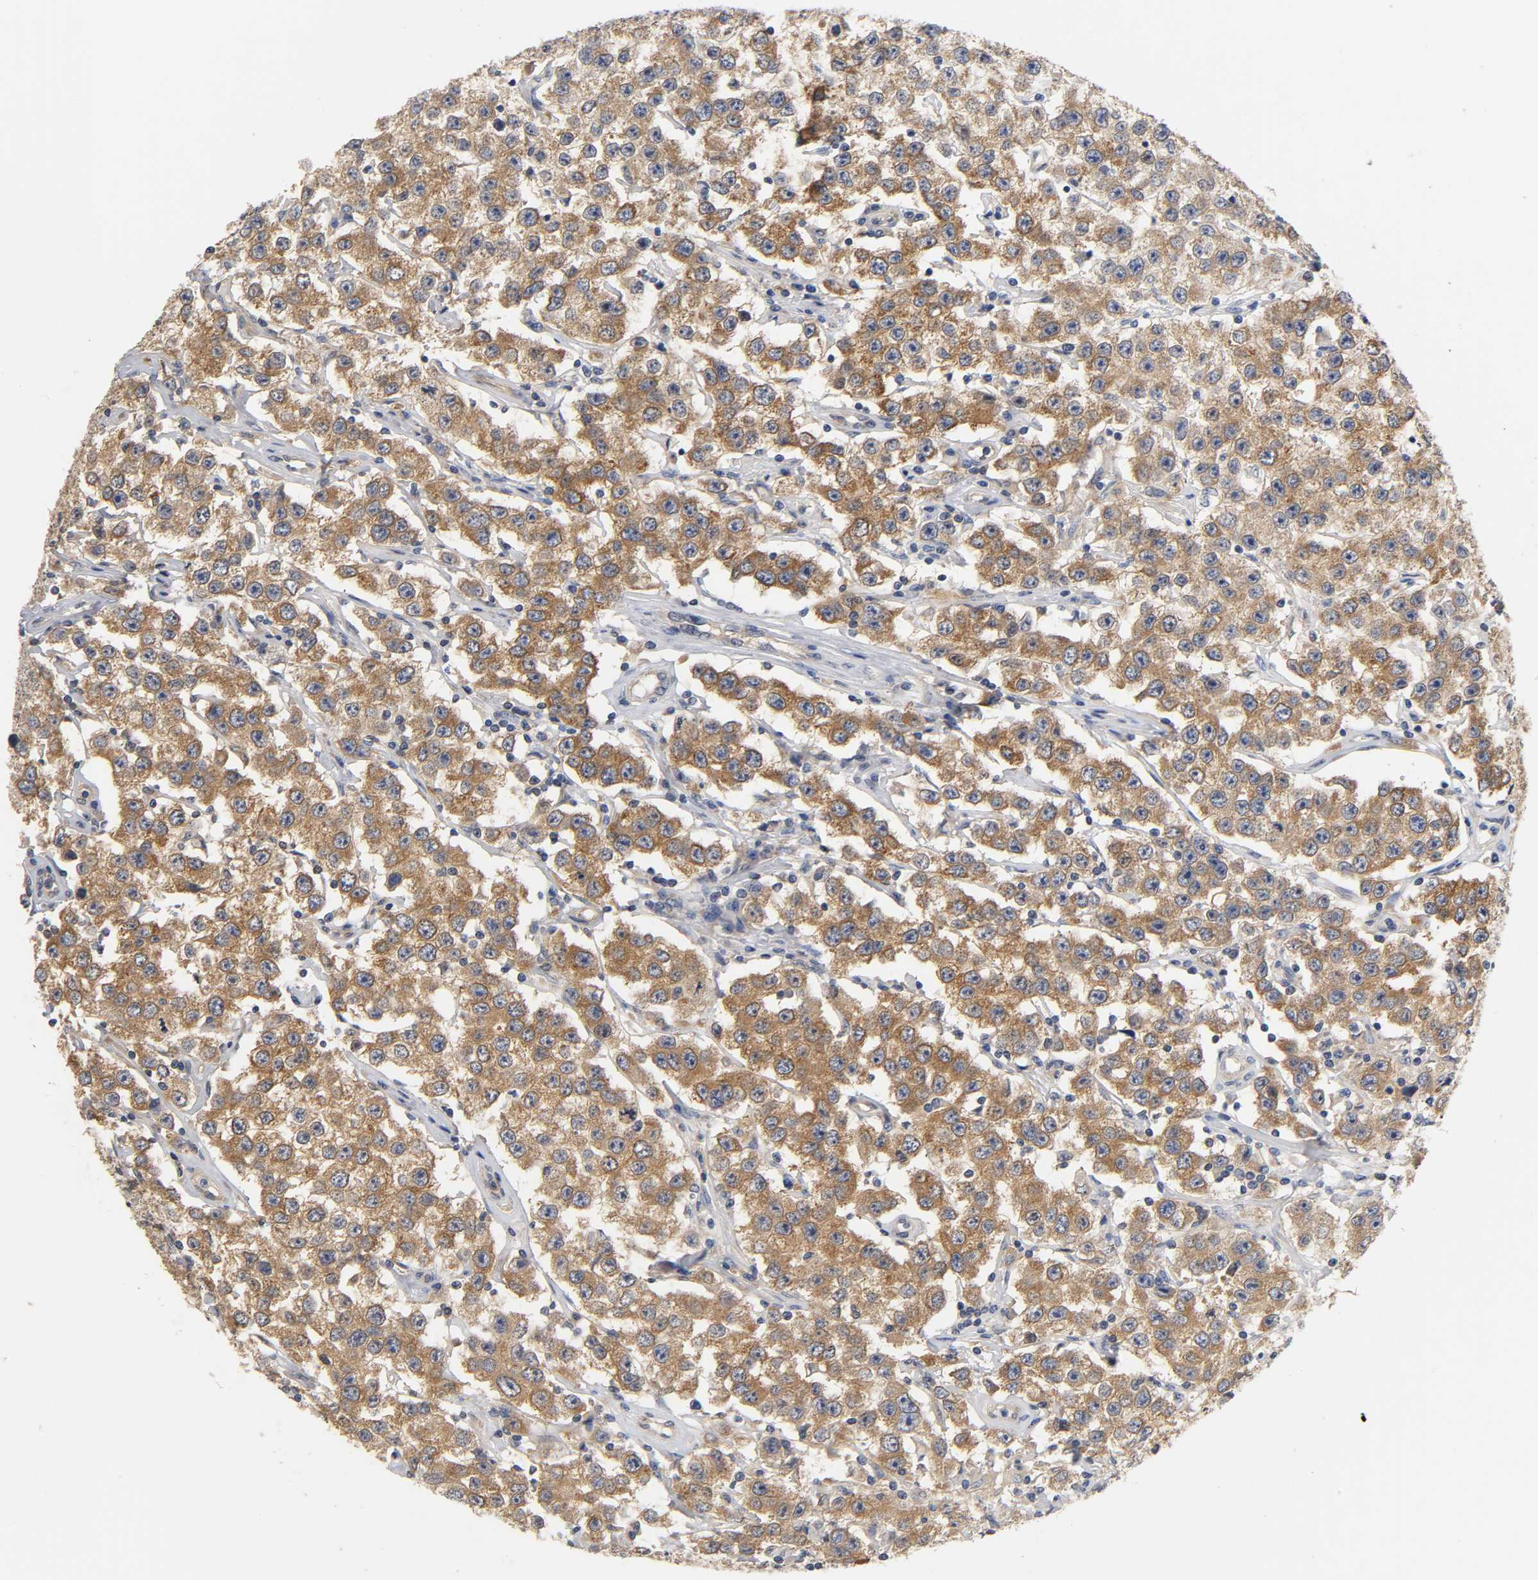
{"staining": {"intensity": "moderate", "quantity": ">75%", "location": "cytoplasmic/membranous"}, "tissue": "testis cancer", "cell_type": "Tumor cells", "image_type": "cancer", "snomed": [{"axis": "morphology", "description": "Seminoma, NOS"}, {"axis": "topography", "description": "Testis"}], "caption": "About >75% of tumor cells in human seminoma (testis) reveal moderate cytoplasmic/membranous protein positivity as visualized by brown immunohistochemical staining.", "gene": "FYN", "patient": {"sex": "male", "age": 52}}